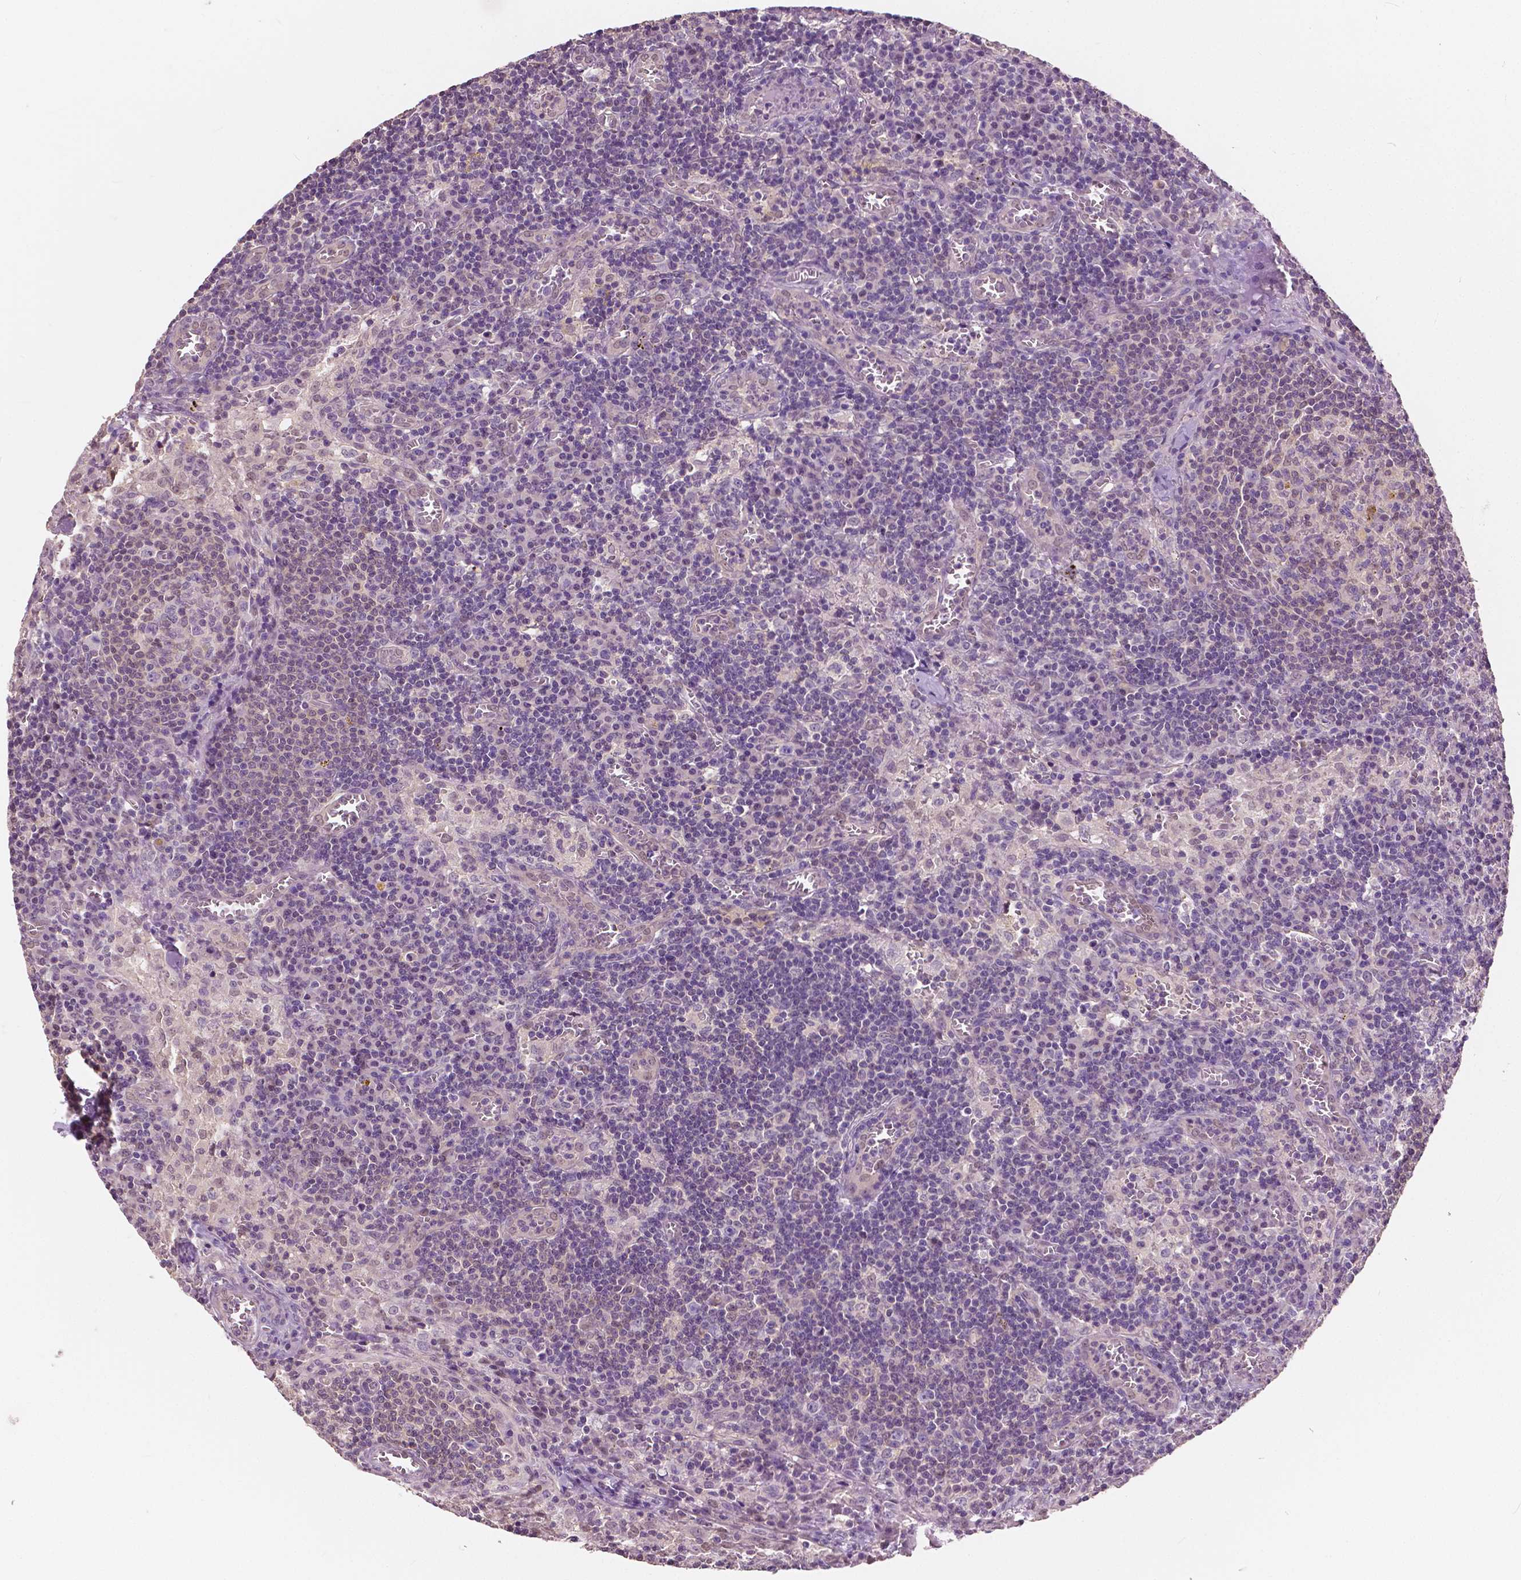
{"staining": {"intensity": "weak", "quantity": "<25%", "location": "nuclear"}, "tissue": "lymph node", "cell_type": "Germinal center cells", "image_type": "normal", "snomed": [{"axis": "morphology", "description": "Normal tissue, NOS"}, {"axis": "topography", "description": "Lymph node"}], "caption": "Lymph node was stained to show a protein in brown. There is no significant expression in germinal center cells.", "gene": "TKFC", "patient": {"sex": "male", "age": 62}}